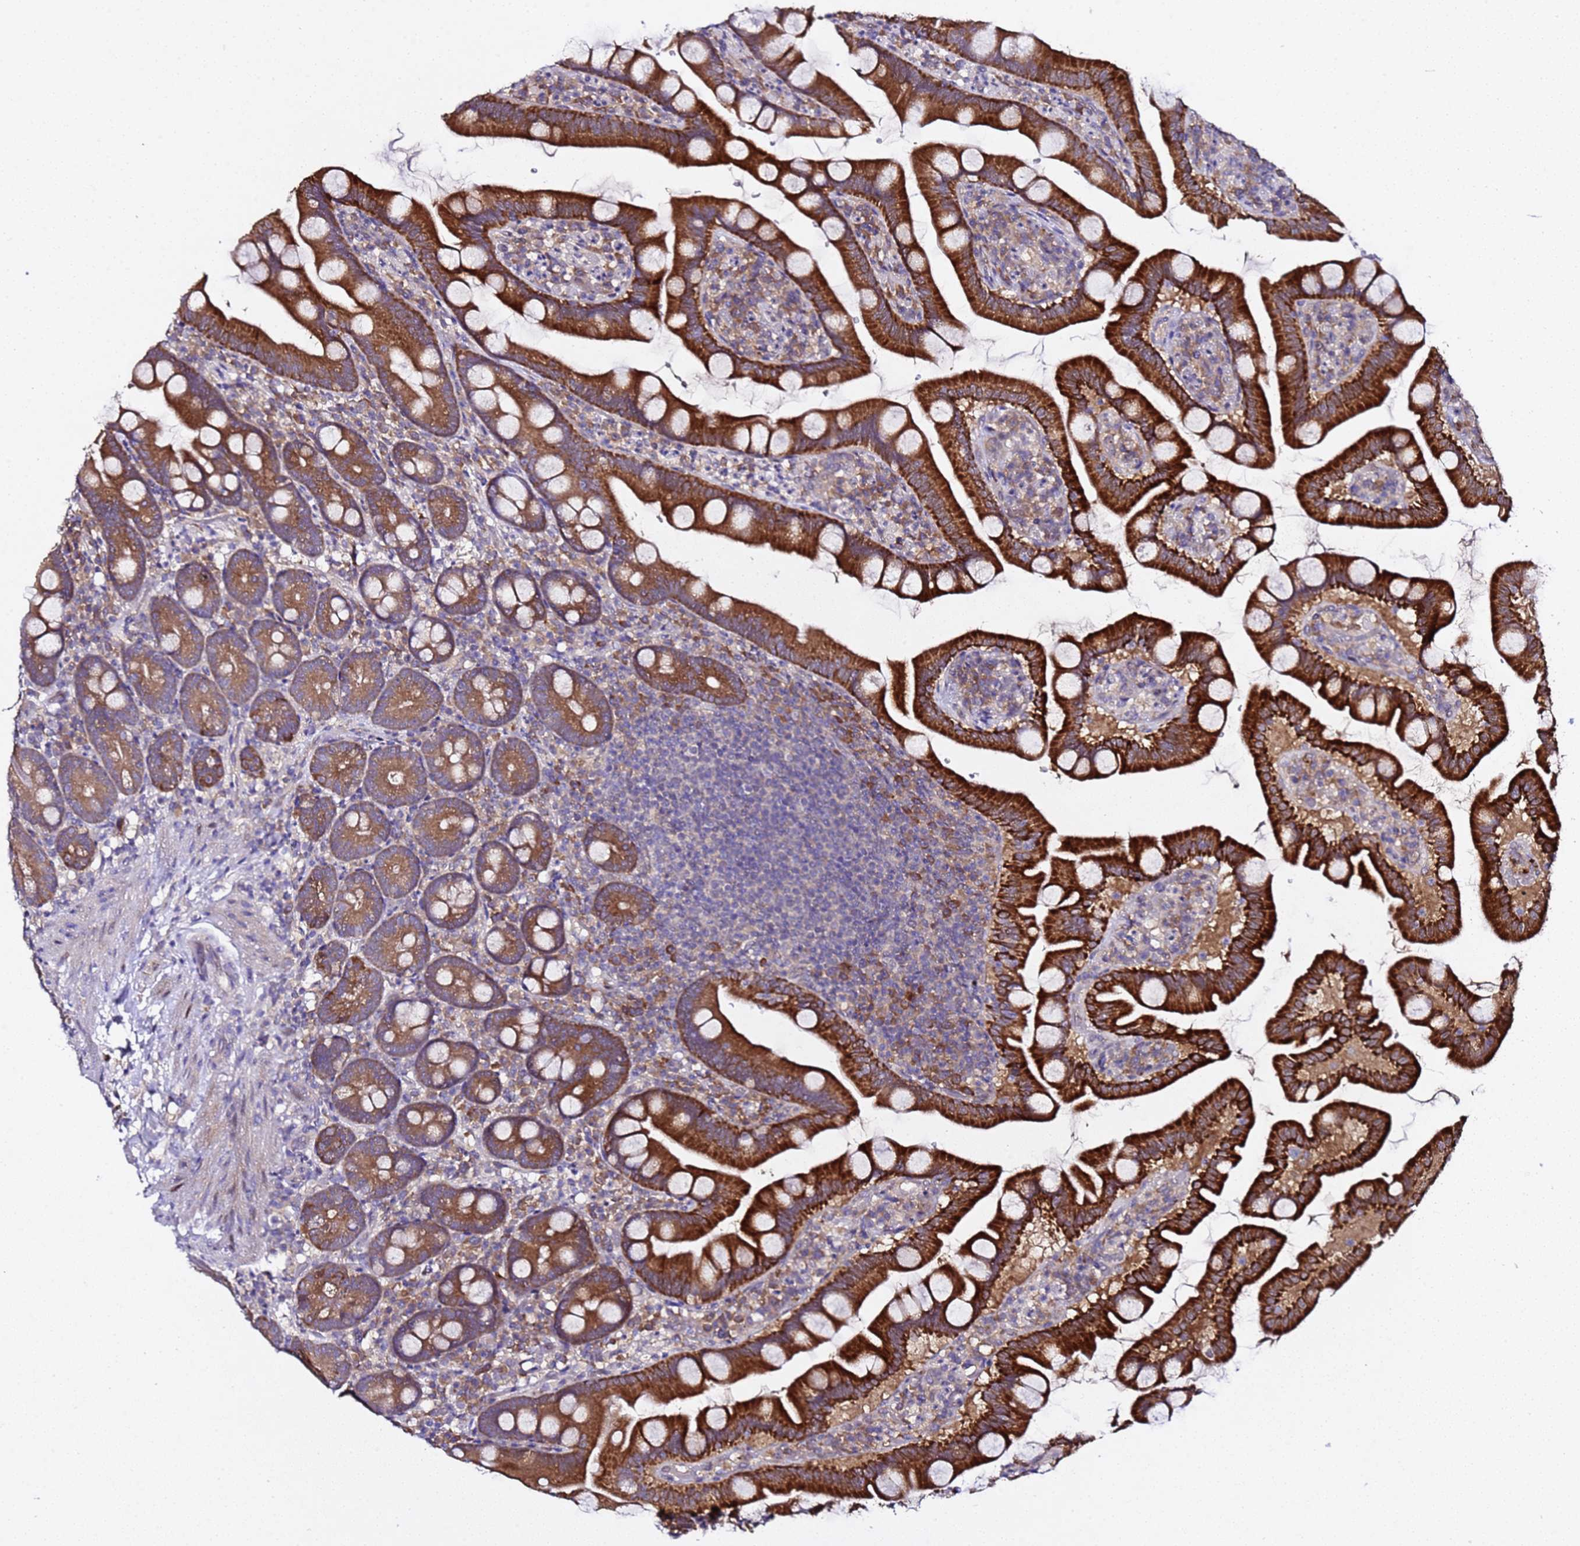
{"staining": {"intensity": "strong", "quantity": ">75%", "location": "cytoplasmic/membranous"}, "tissue": "small intestine", "cell_type": "Glandular cells", "image_type": "normal", "snomed": [{"axis": "morphology", "description": "Normal tissue, NOS"}, {"axis": "topography", "description": "Small intestine"}], "caption": "A high-resolution photomicrograph shows immunohistochemistry staining of normal small intestine, which displays strong cytoplasmic/membranous positivity in approximately >75% of glandular cells.", "gene": "ALG3", "patient": {"sex": "female", "age": 68}}